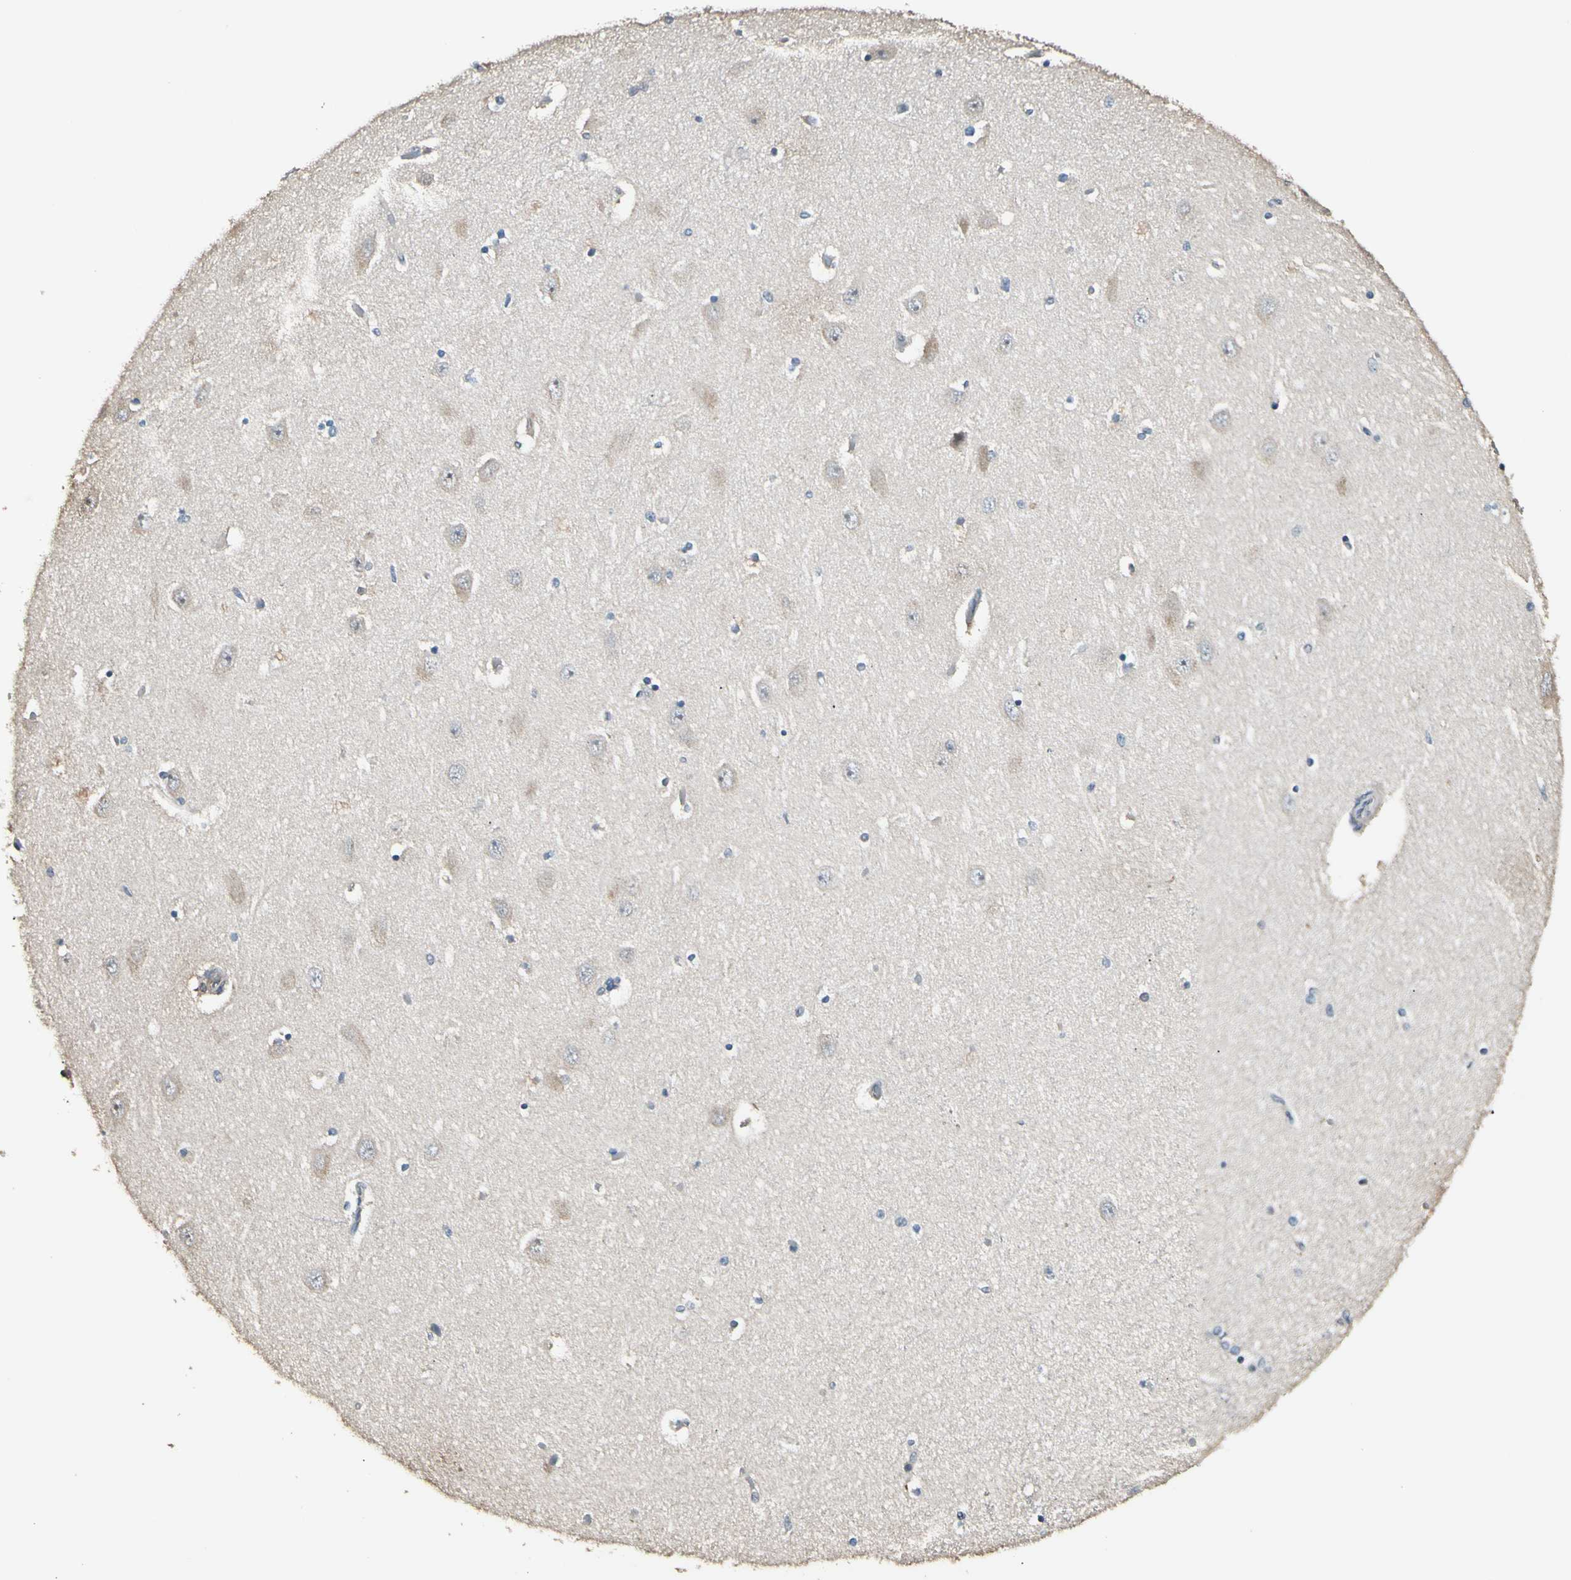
{"staining": {"intensity": "negative", "quantity": "none", "location": "none"}, "tissue": "hippocampus", "cell_type": "Glial cells", "image_type": "normal", "snomed": [{"axis": "morphology", "description": "Normal tissue, NOS"}, {"axis": "topography", "description": "Hippocampus"}], "caption": "A high-resolution image shows immunohistochemistry (IHC) staining of normal hippocampus, which displays no significant positivity in glial cells.", "gene": "MAP3K7", "patient": {"sex": "female", "age": 54}}